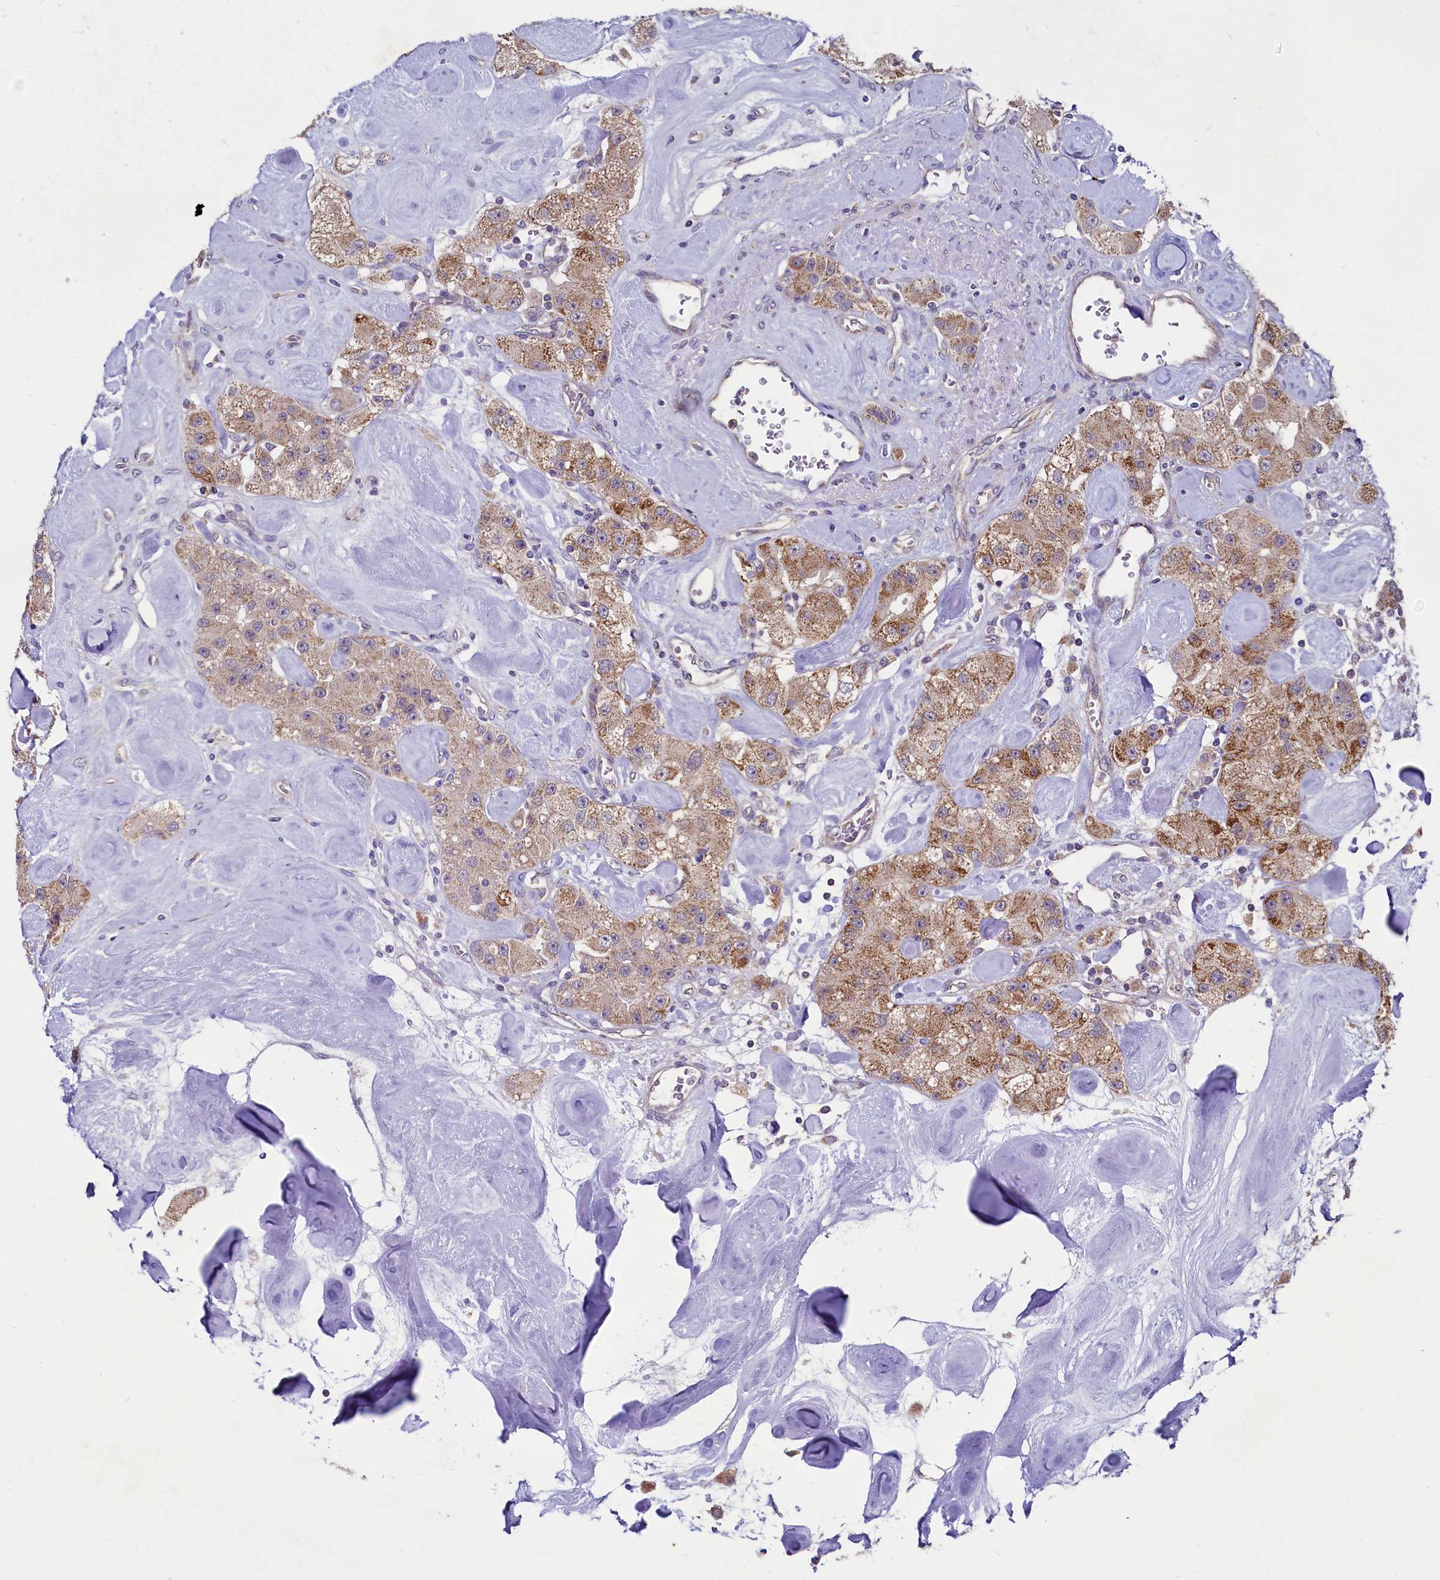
{"staining": {"intensity": "moderate", "quantity": ">75%", "location": "cytoplasmic/membranous"}, "tissue": "carcinoid", "cell_type": "Tumor cells", "image_type": "cancer", "snomed": [{"axis": "morphology", "description": "Carcinoid, malignant, NOS"}, {"axis": "topography", "description": "Pancreas"}], "caption": "An image of carcinoid stained for a protein shows moderate cytoplasmic/membranous brown staining in tumor cells.", "gene": "MRPL57", "patient": {"sex": "male", "age": 41}}